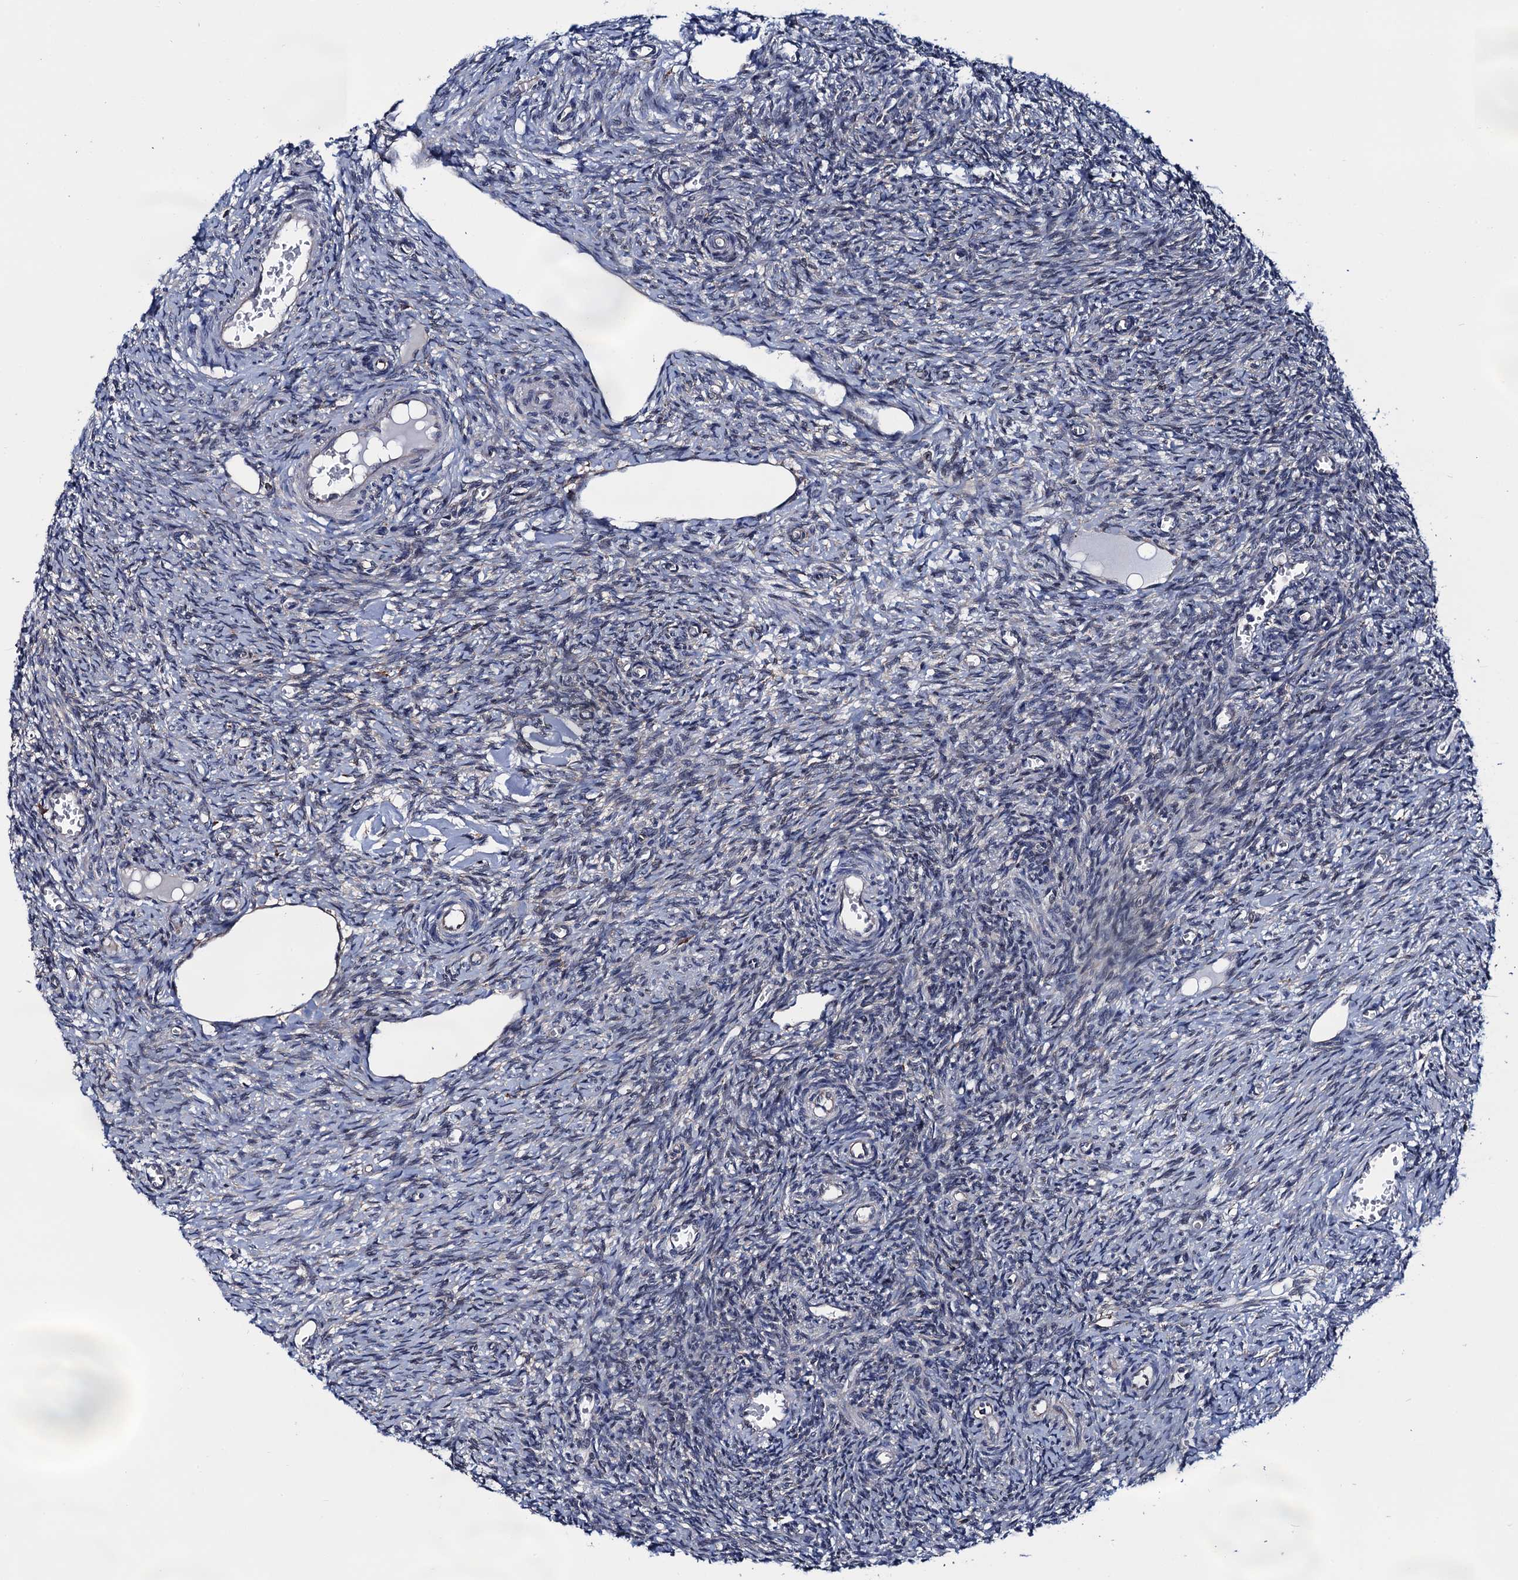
{"staining": {"intensity": "negative", "quantity": "none", "location": "none"}, "tissue": "ovary", "cell_type": "Follicle cells", "image_type": "normal", "snomed": [{"axis": "morphology", "description": "Normal tissue, NOS"}, {"axis": "topography", "description": "Ovary"}], "caption": "Follicle cells are negative for brown protein staining in normal ovary. (DAB (3,3'-diaminobenzidine) immunohistochemistry with hematoxylin counter stain).", "gene": "PGLS", "patient": {"sex": "female", "age": 27}}